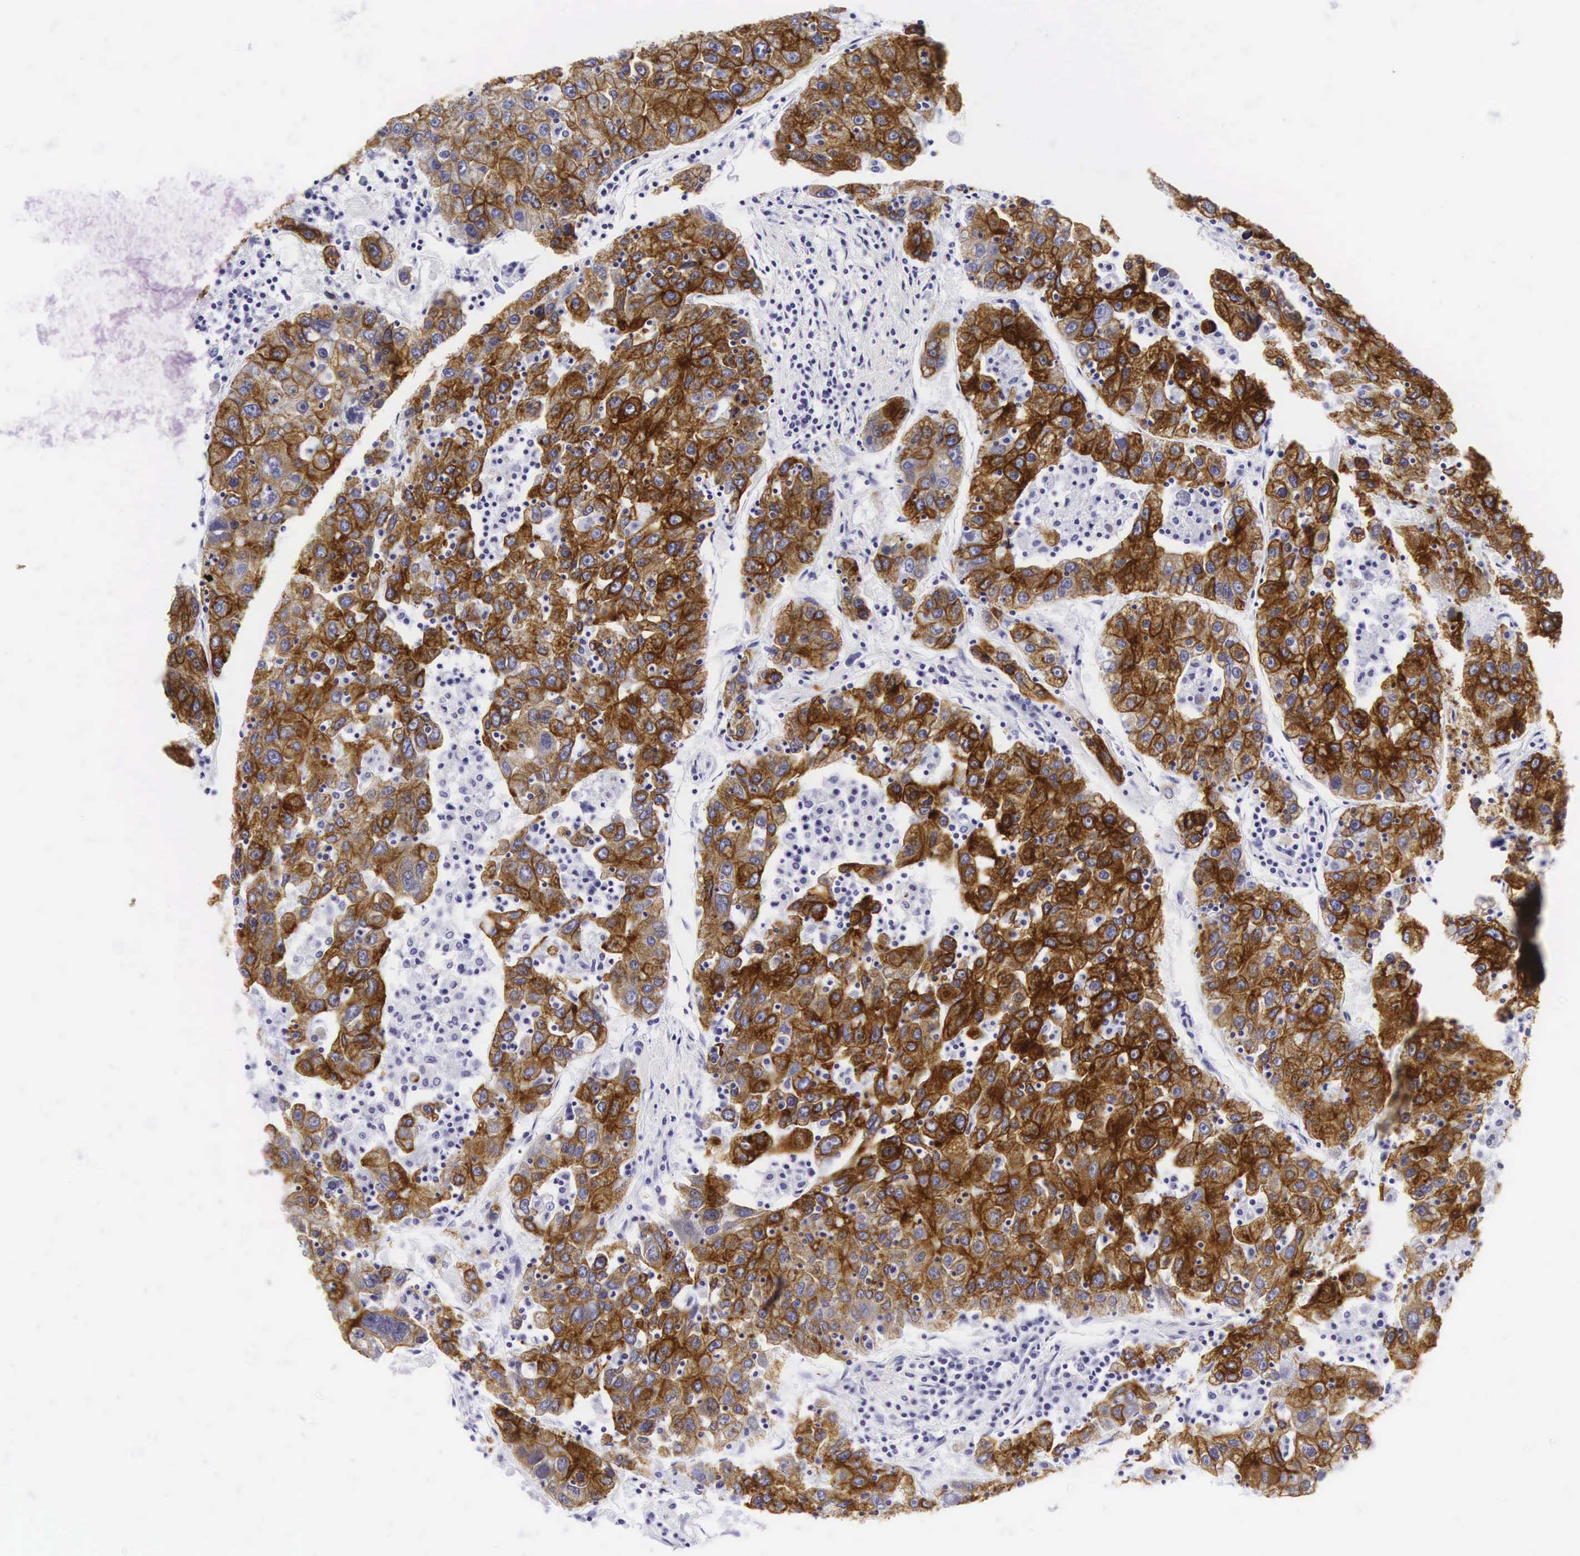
{"staining": {"intensity": "strong", "quantity": ">75%", "location": "cytoplasmic/membranous"}, "tissue": "liver cancer", "cell_type": "Tumor cells", "image_type": "cancer", "snomed": [{"axis": "morphology", "description": "Cholangiocarcinoma"}, {"axis": "topography", "description": "Liver"}], "caption": "The image displays staining of liver cancer, revealing strong cytoplasmic/membranous protein expression (brown color) within tumor cells. (Brightfield microscopy of DAB IHC at high magnification).", "gene": "KRT18", "patient": {"sex": "female", "age": 79}}